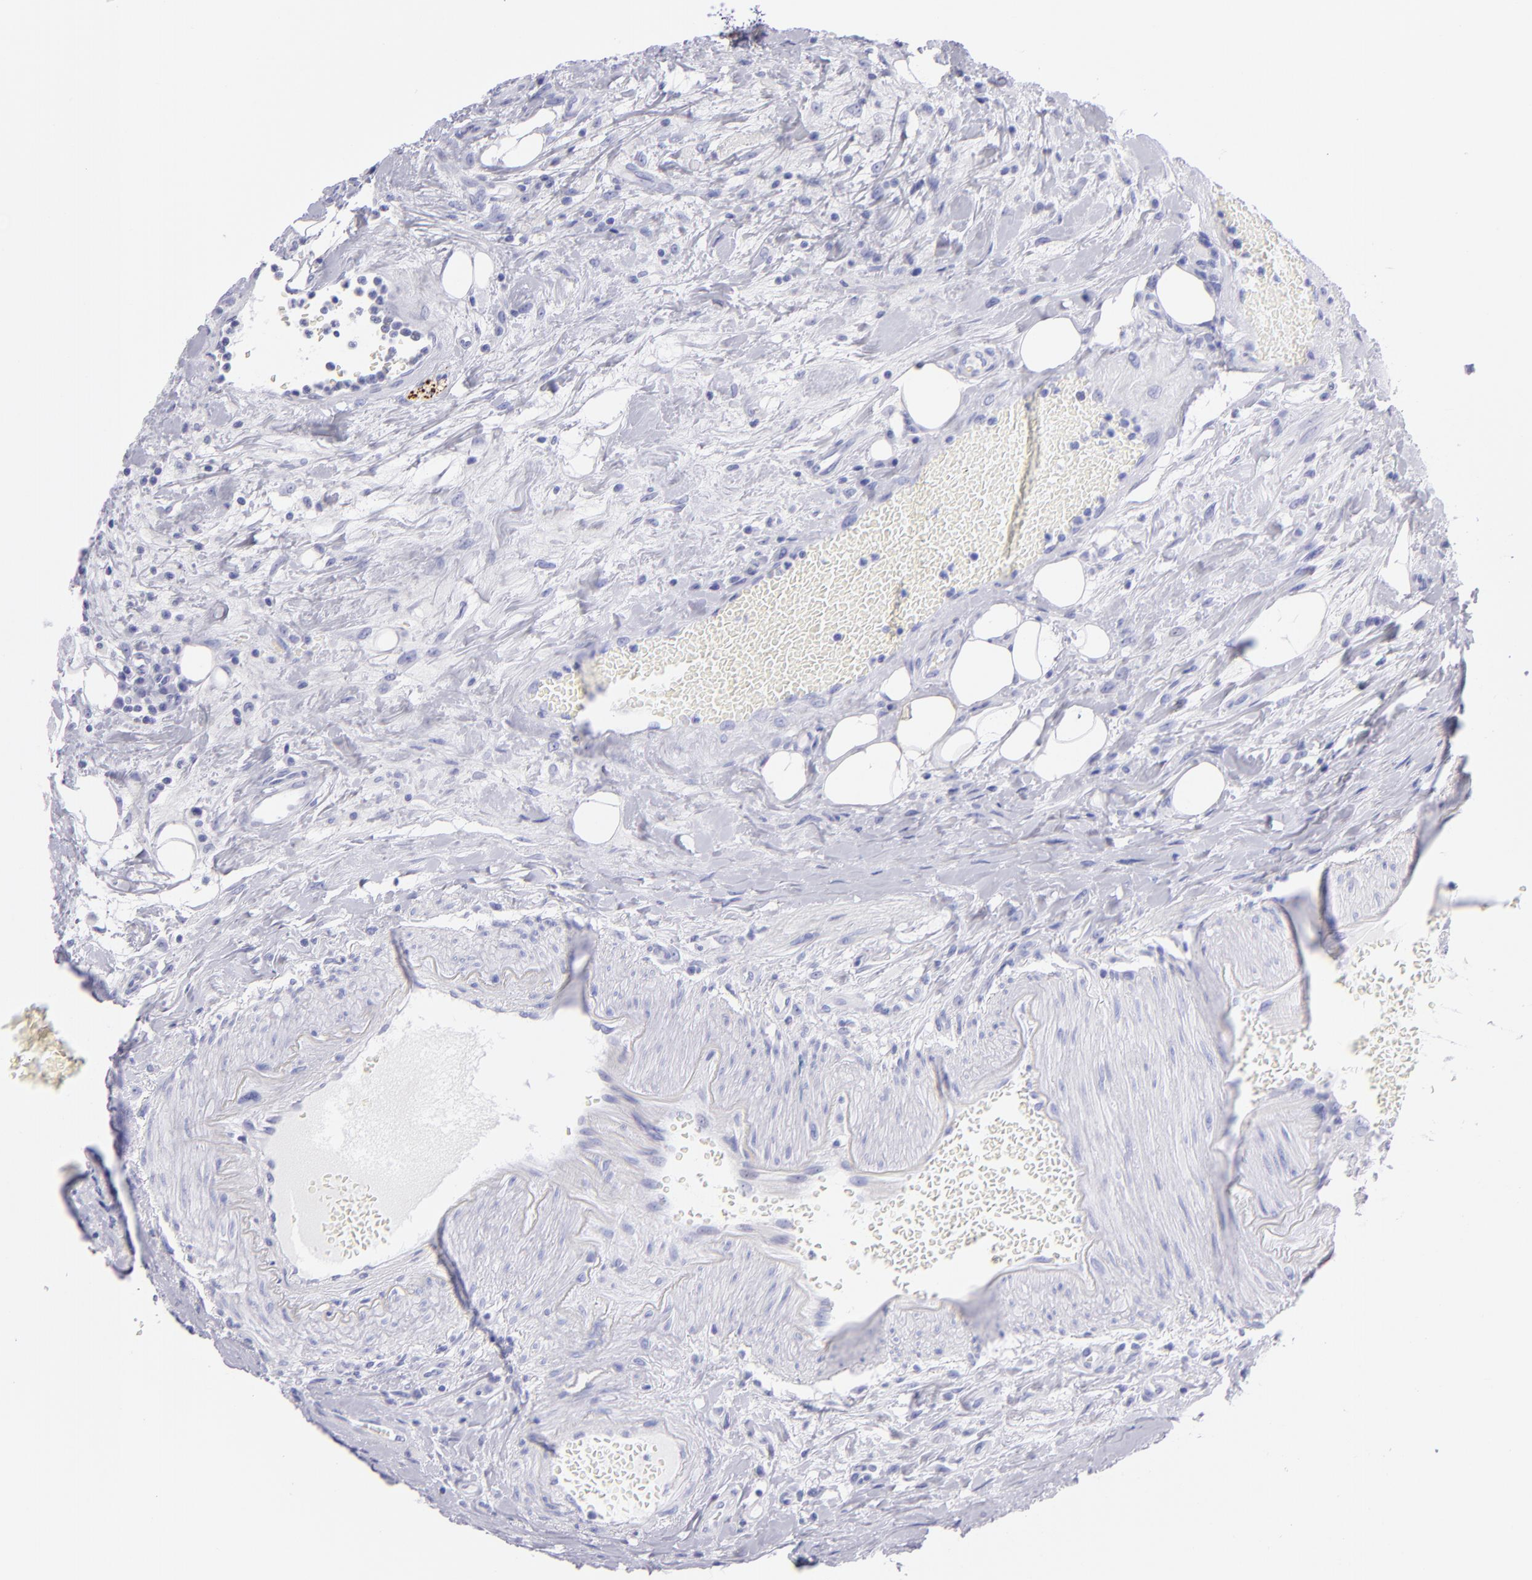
{"staining": {"intensity": "negative", "quantity": "none", "location": "none"}, "tissue": "colorectal cancer", "cell_type": "Tumor cells", "image_type": "cancer", "snomed": [{"axis": "morphology", "description": "Adenocarcinoma, NOS"}, {"axis": "topography", "description": "Colon"}], "caption": "A photomicrograph of human colorectal adenocarcinoma is negative for staining in tumor cells. The staining was performed using DAB to visualize the protein expression in brown, while the nuclei were stained in blue with hematoxylin (Magnification: 20x).", "gene": "PRPH", "patient": {"sex": "male", "age": 54}}